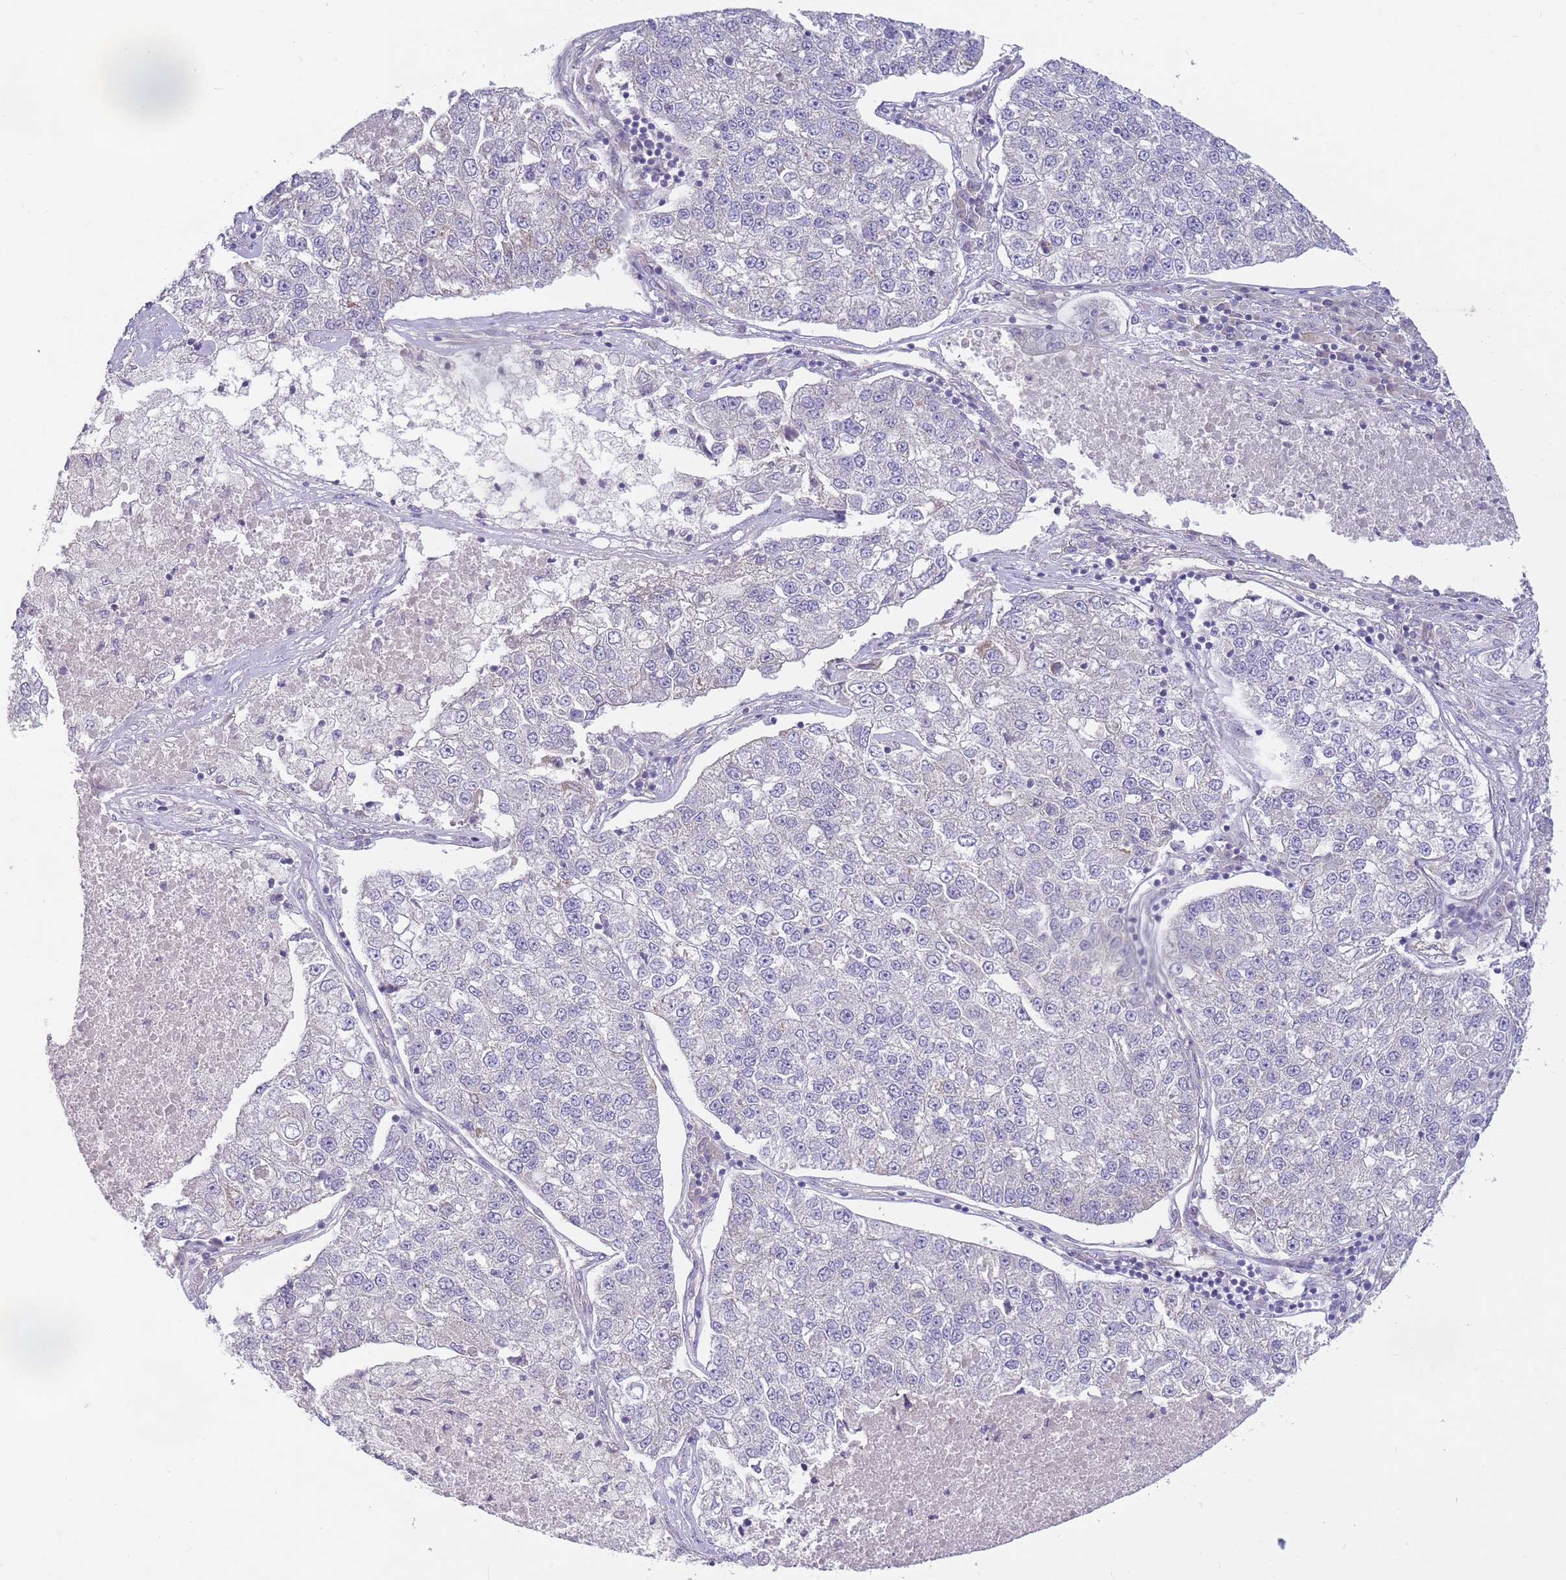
{"staining": {"intensity": "negative", "quantity": "none", "location": "none"}, "tissue": "lung cancer", "cell_type": "Tumor cells", "image_type": "cancer", "snomed": [{"axis": "morphology", "description": "Adenocarcinoma, NOS"}, {"axis": "topography", "description": "Lung"}], "caption": "Tumor cells are negative for brown protein staining in lung adenocarcinoma.", "gene": "PNPLA5", "patient": {"sex": "male", "age": 49}}